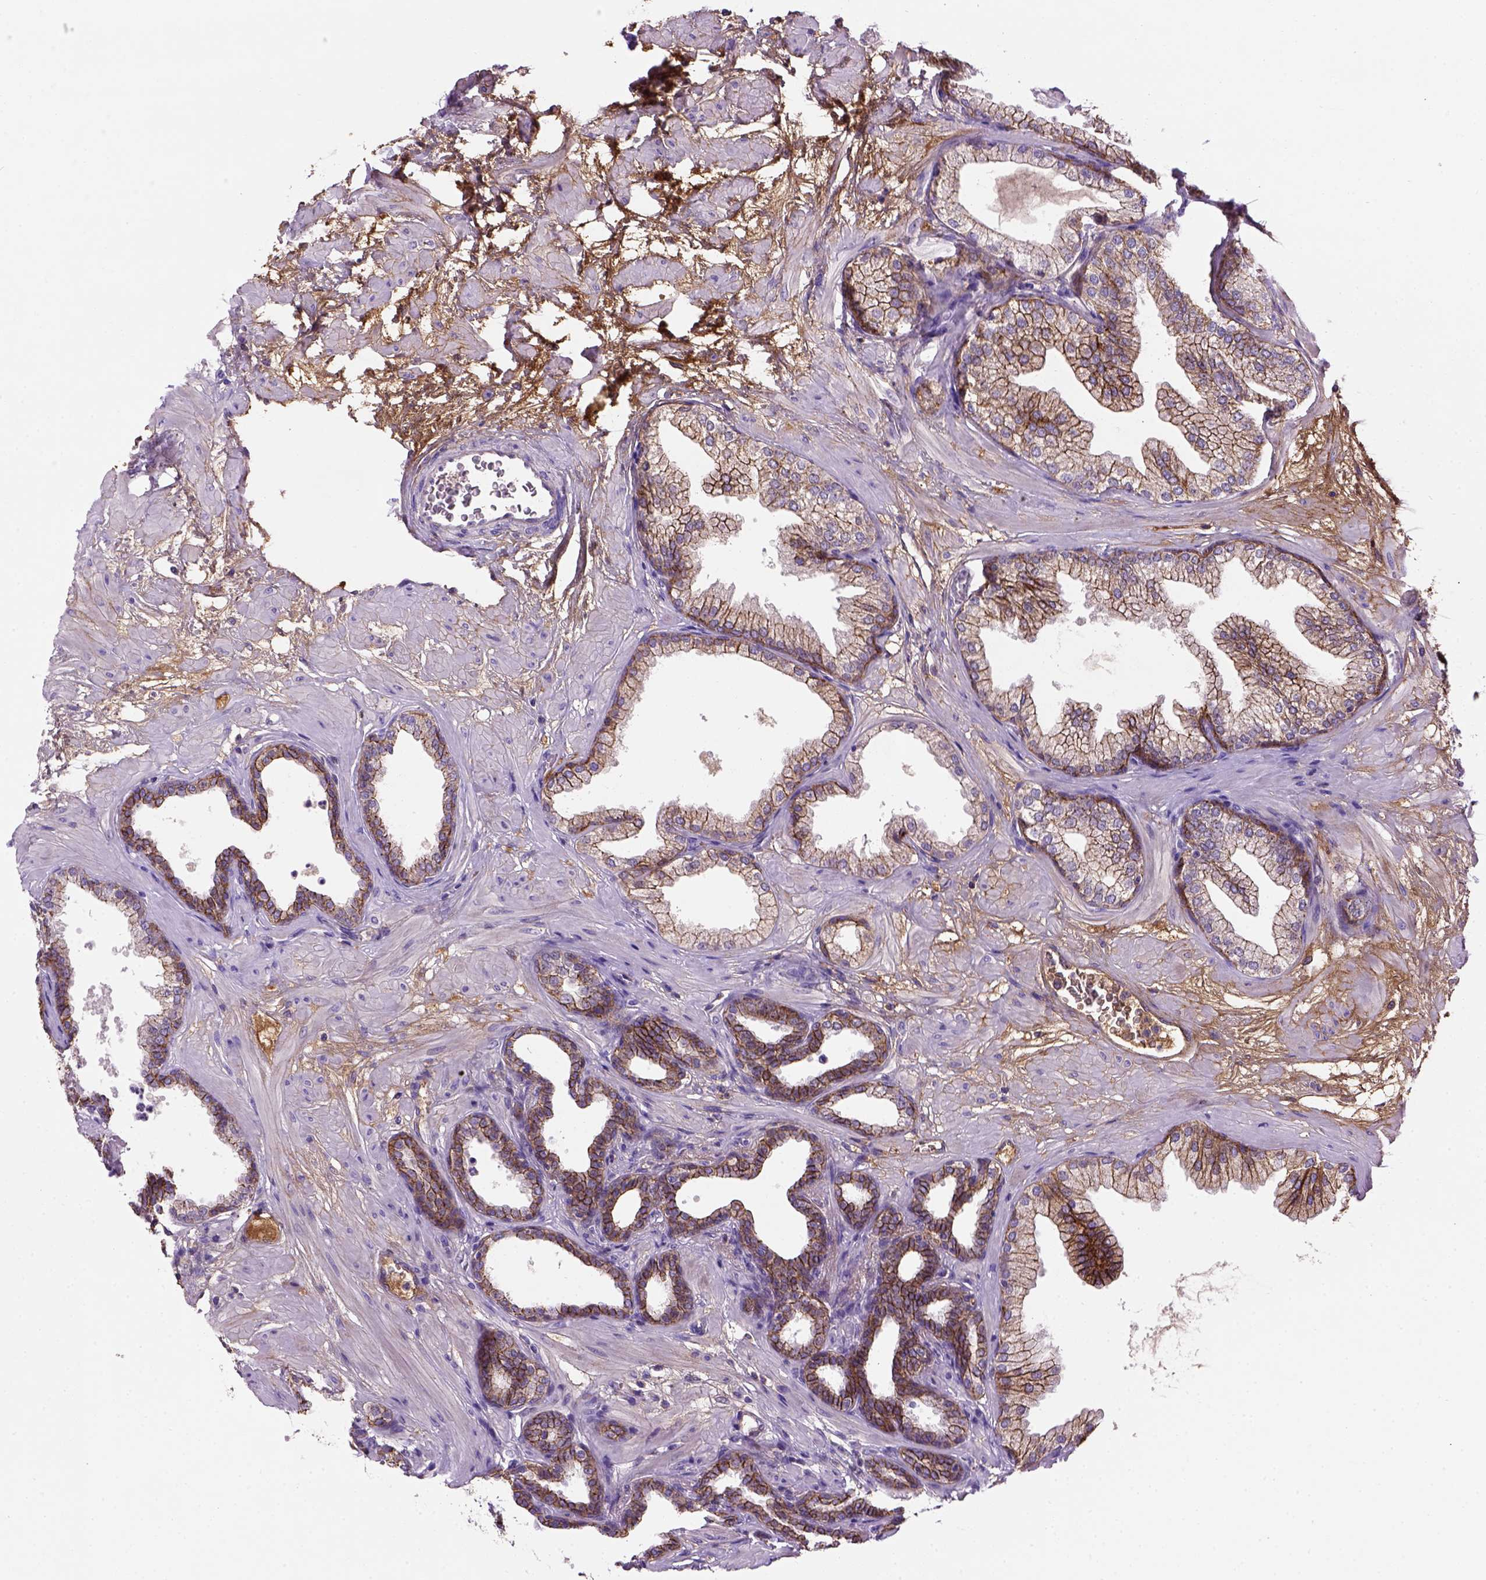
{"staining": {"intensity": "strong", "quantity": ">75%", "location": "cytoplasmic/membranous"}, "tissue": "prostate", "cell_type": "Glandular cells", "image_type": "normal", "snomed": [{"axis": "morphology", "description": "Normal tissue, NOS"}, {"axis": "topography", "description": "Prostate"}], "caption": "High-power microscopy captured an immunohistochemistry histopathology image of normal prostate, revealing strong cytoplasmic/membranous positivity in about >75% of glandular cells. (brown staining indicates protein expression, while blue staining denotes nuclei).", "gene": "CDH1", "patient": {"sex": "male", "age": 37}}